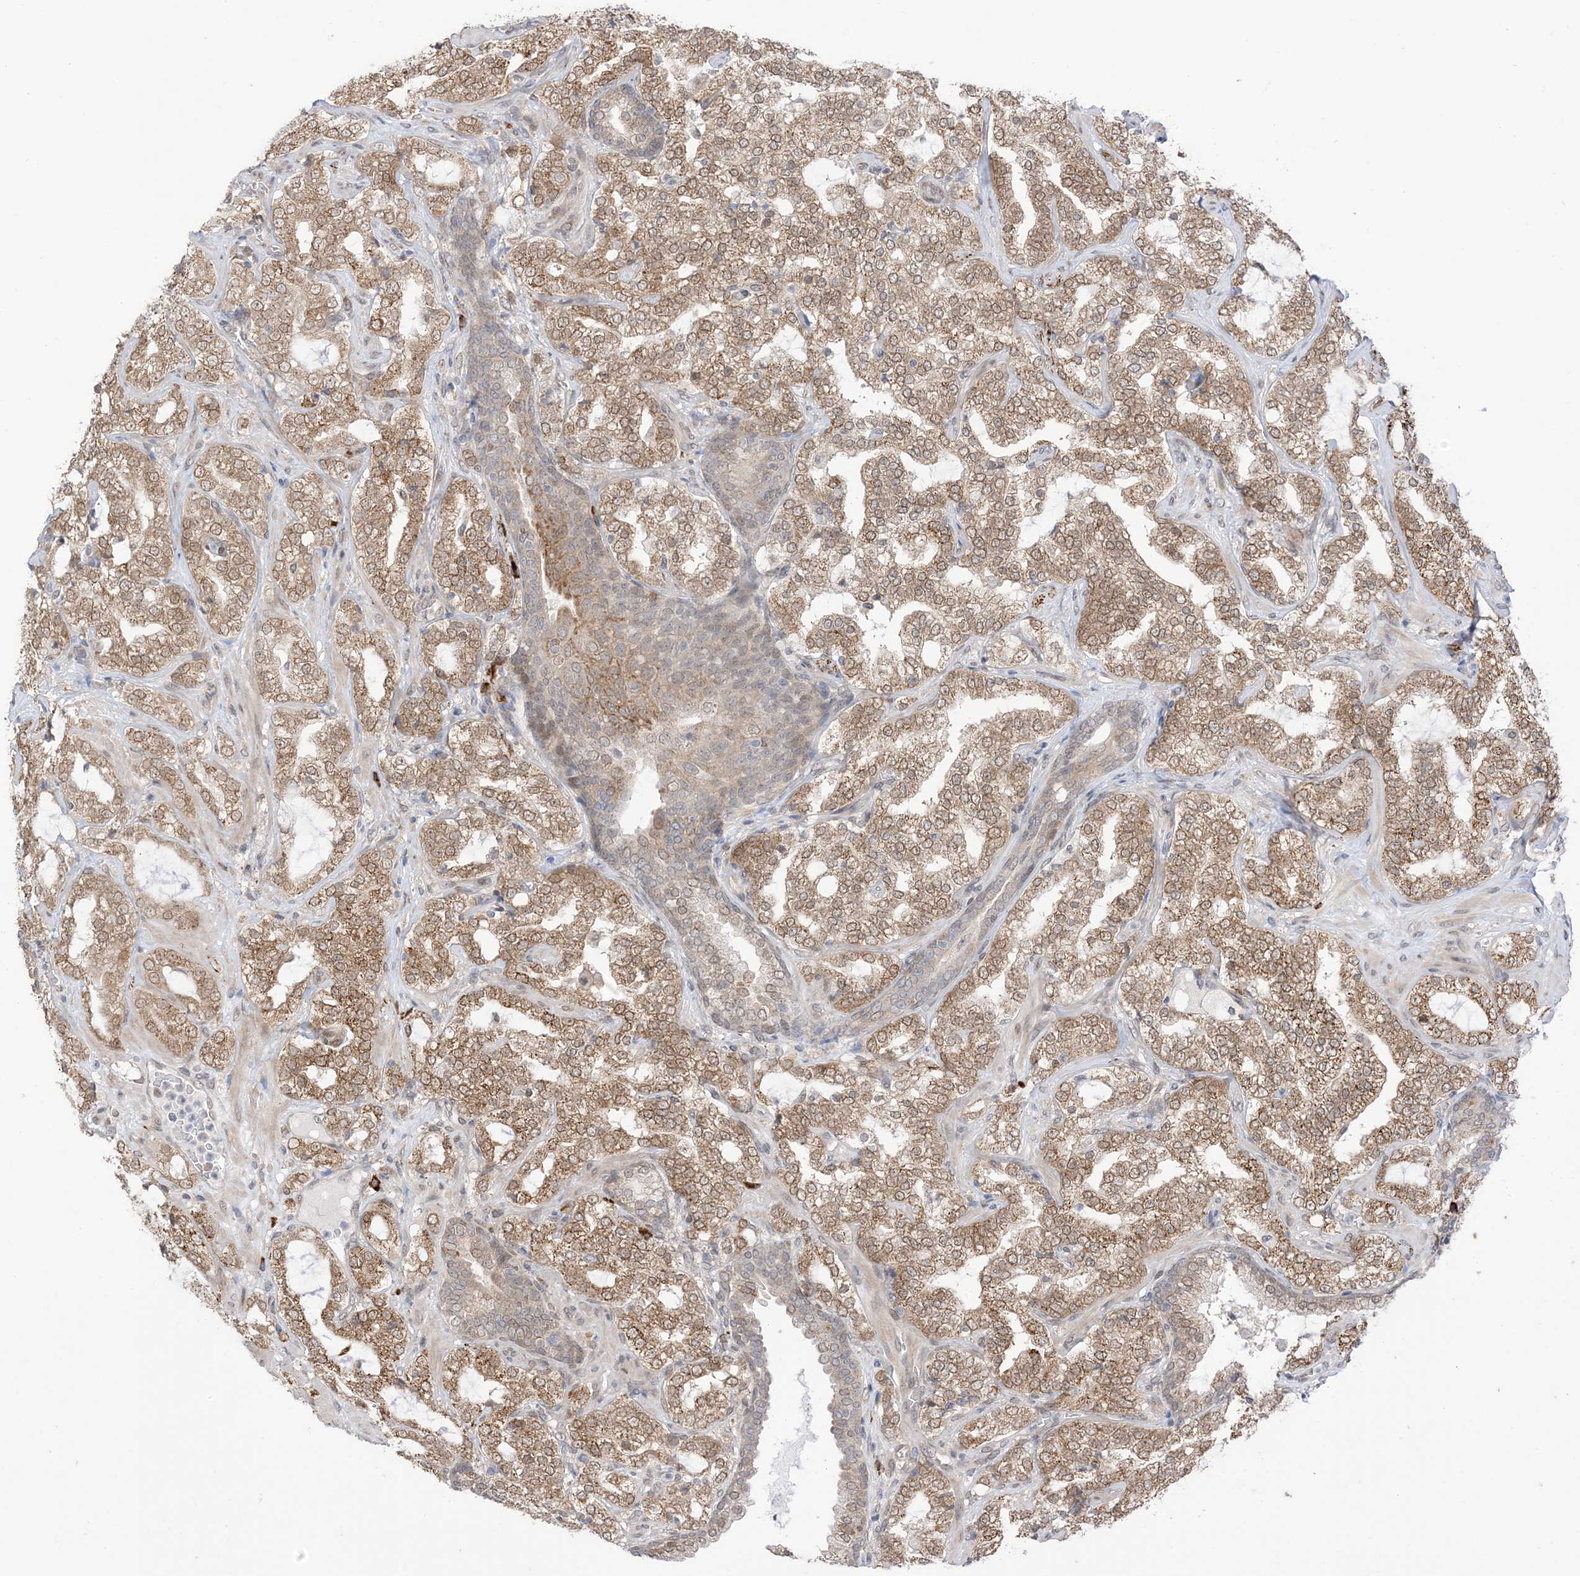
{"staining": {"intensity": "moderate", "quantity": ">75%", "location": "cytoplasmic/membranous,nuclear"}, "tissue": "prostate cancer", "cell_type": "Tumor cells", "image_type": "cancer", "snomed": [{"axis": "morphology", "description": "Adenocarcinoma, High grade"}, {"axis": "topography", "description": "Prostate"}], "caption": "IHC (DAB) staining of prostate adenocarcinoma (high-grade) exhibits moderate cytoplasmic/membranous and nuclear protein positivity in about >75% of tumor cells. The protein is stained brown, and the nuclei are stained in blue (DAB IHC with brightfield microscopy, high magnification).", "gene": "UBE2E2", "patient": {"sex": "male", "age": 64}}